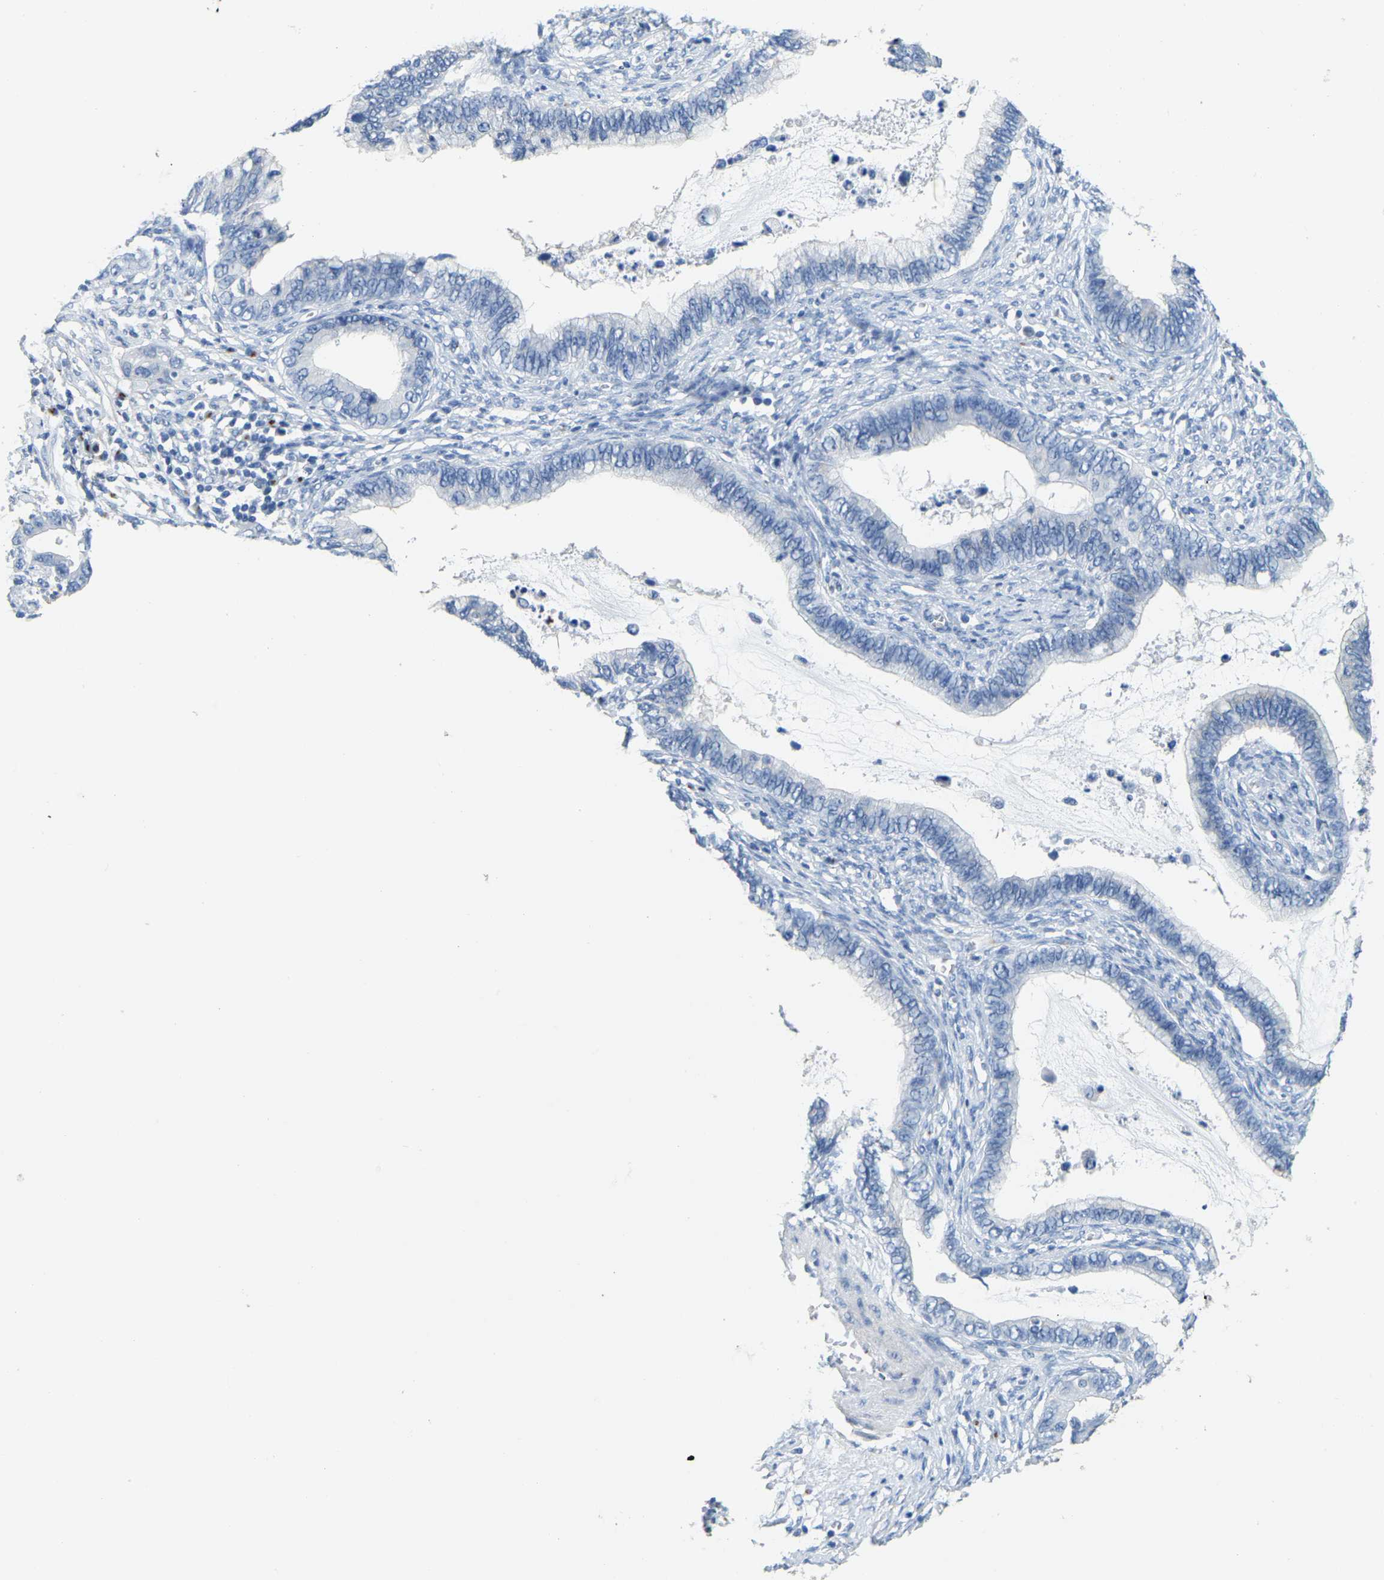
{"staining": {"intensity": "negative", "quantity": "none", "location": "none"}, "tissue": "cervical cancer", "cell_type": "Tumor cells", "image_type": "cancer", "snomed": [{"axis": "morphology", "description": "Adenocarcinoma, NOS"}, {"axis": "topography", "description": "Cervix"}], "caption": "A histopathology image of adenocarcinoma (cervical) stained for a protein exhibits no brown staining in tumor cells. (DAB immunohistochemistry (IHC), high magnification).", "gene": "FAM174A", "patient": {"sex": "female", "age": 44}}